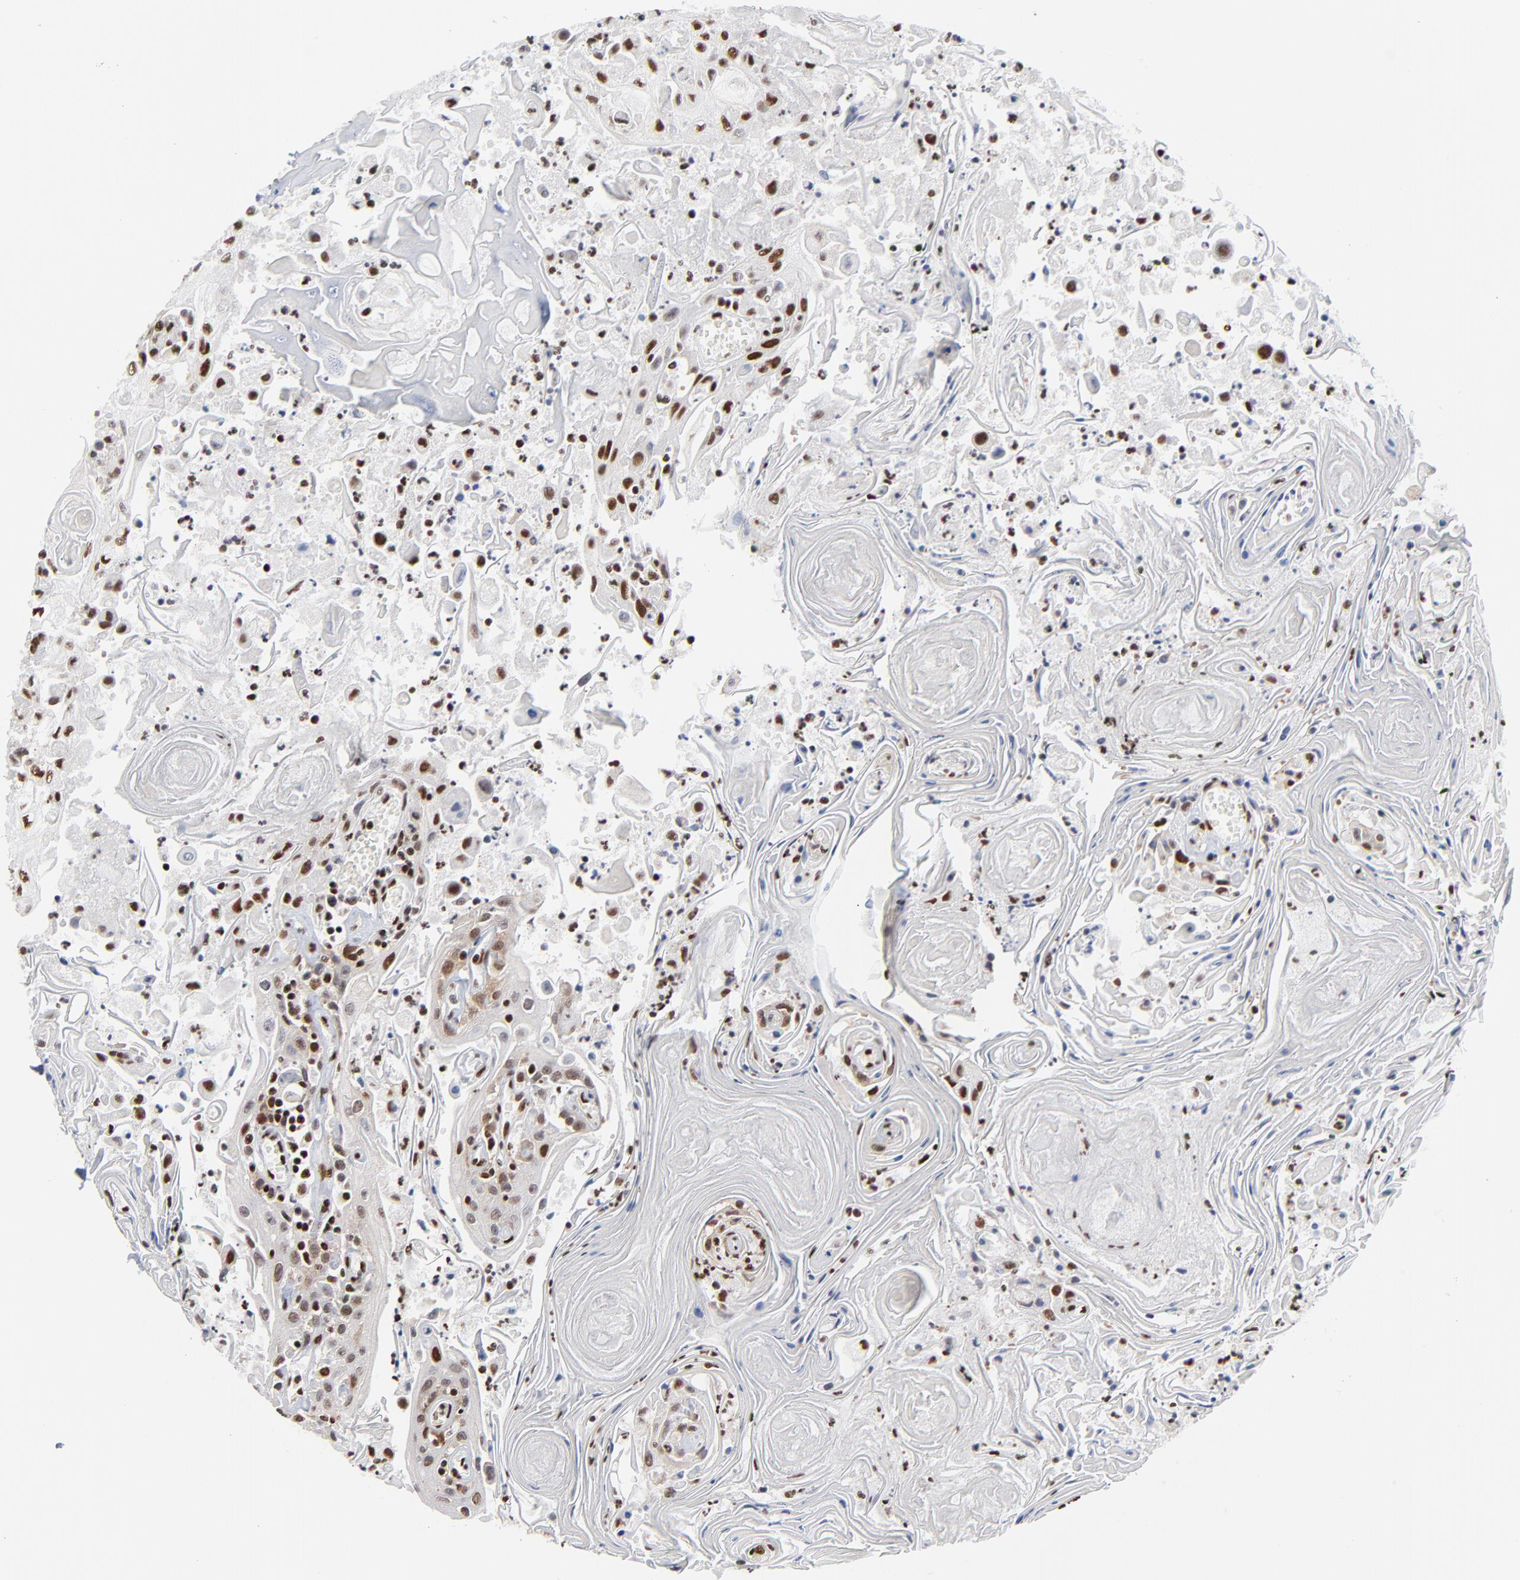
{"staining": {"intensity": "strong", "quantity": ">75%", "location": "nuclear"}, "tissue": "head and neck cancer", "cell_type": "Tumor cells", "image_type": "cancer", "snomed": [{"axis": "morphology", "description": "Squamous cell carcinoma, NOS"}, {"axis": "topography", "description": "Oral tissue"}, {"axis": "topography", "description": "Head-Neck"}], "caption": "This histopathology image shows IHC staining of head and neck cancer (squamous cell carcinoma), with high strong nuclear staining in about >75% of tumor cells.", "gene": "CREB1", "patient": {"sex": "female", "age": 76}}